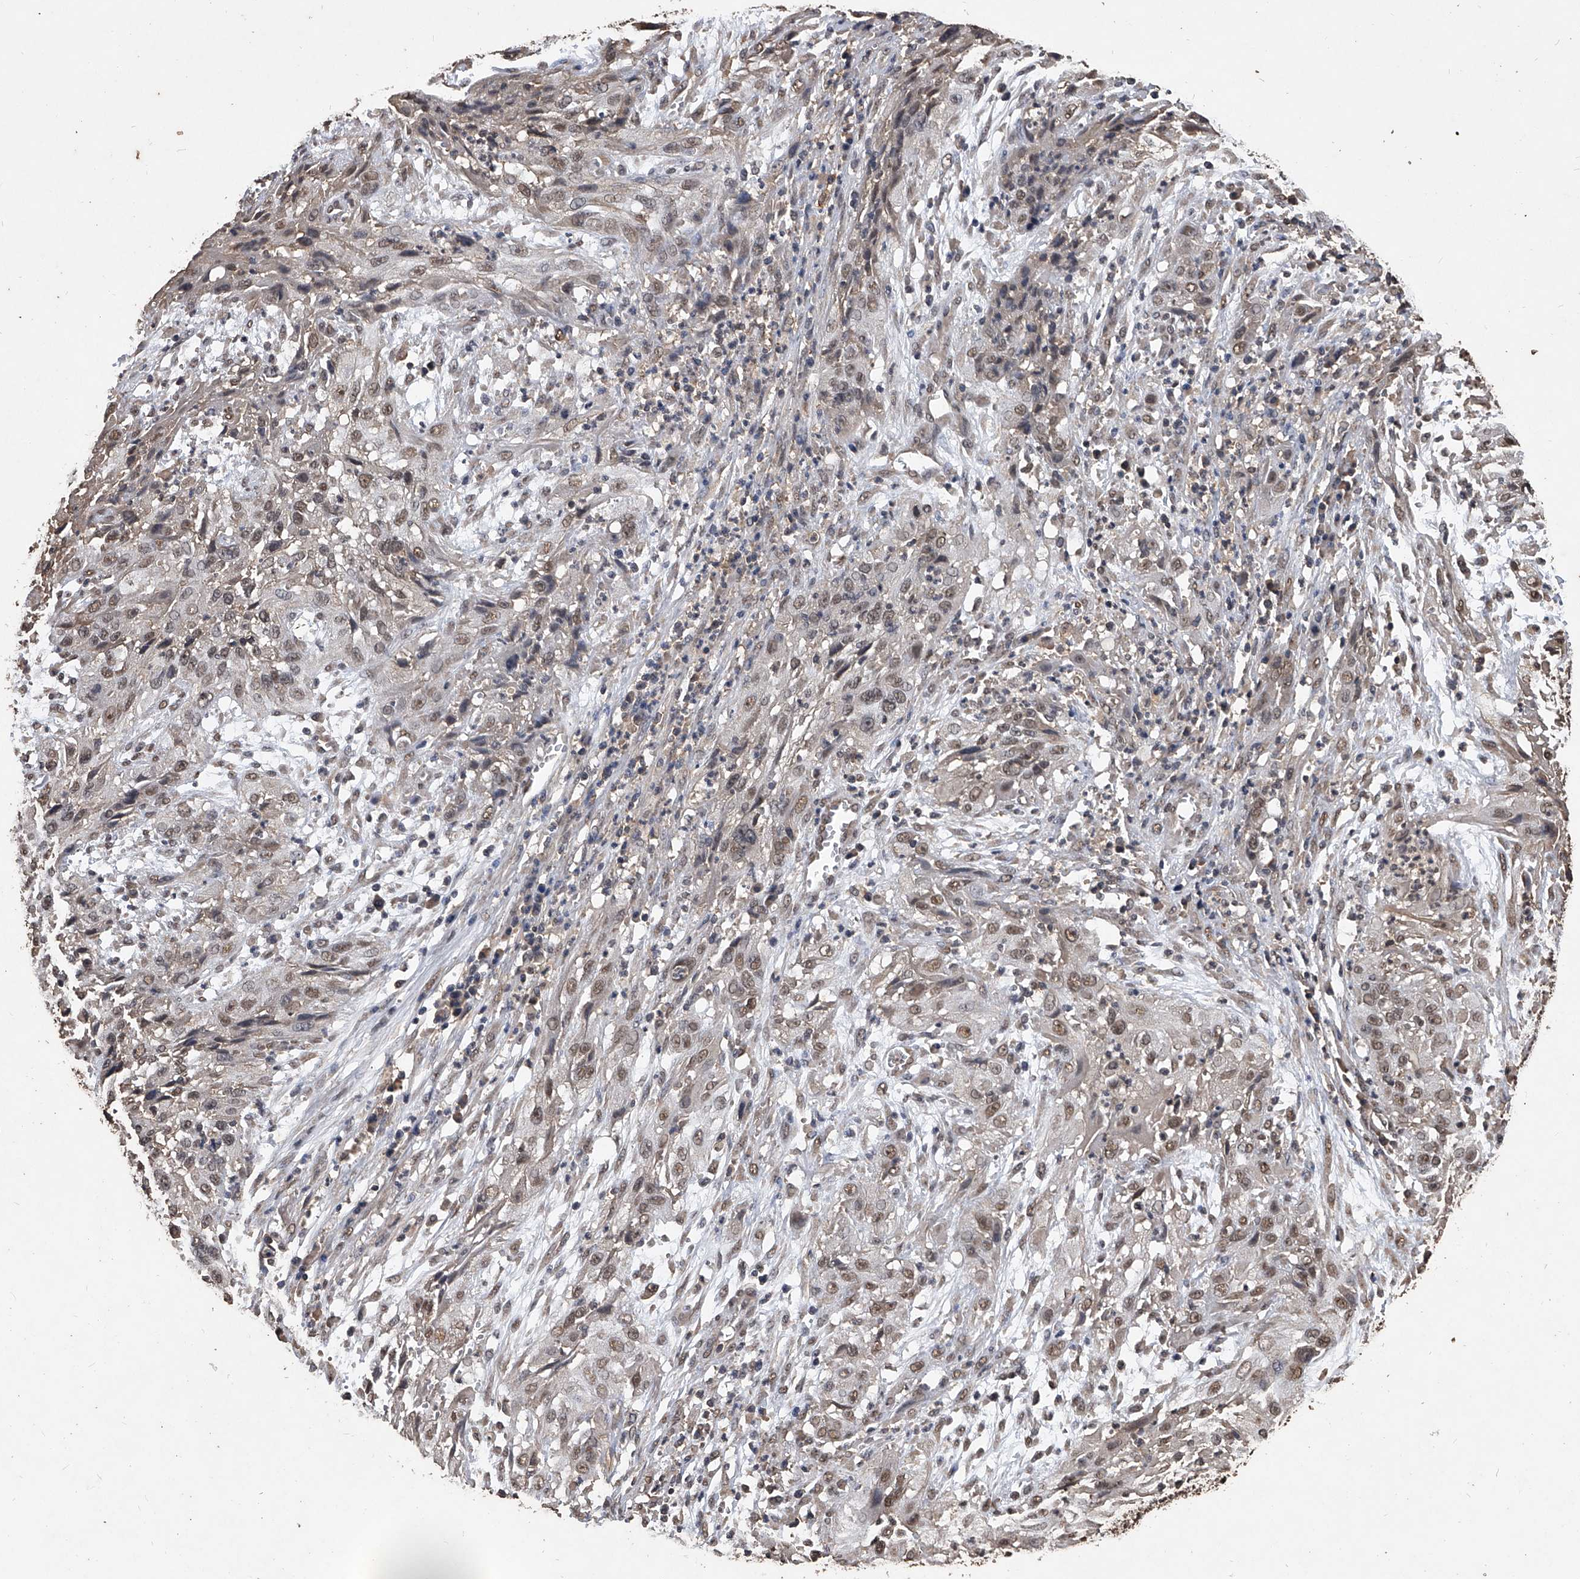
{"staining": {"intensity": "moderate", "quantity": ">75%", "location": "nuclear"}, "tissue": "cervical cancer", "cell_type": "Tumor cells", "image_type": "cancer", "snomed": [{"axis": "morphology", "description": "Squamous cell carcinoma, NOS"}, {"axis": "topography", "description": "Cervix"}], "caption": "Cervical cancer tissue displays moderate nuclear expression in about >75% of tumor cells", "gene": "FBXL4", "patient": {"sex": "female", "age": 32}}